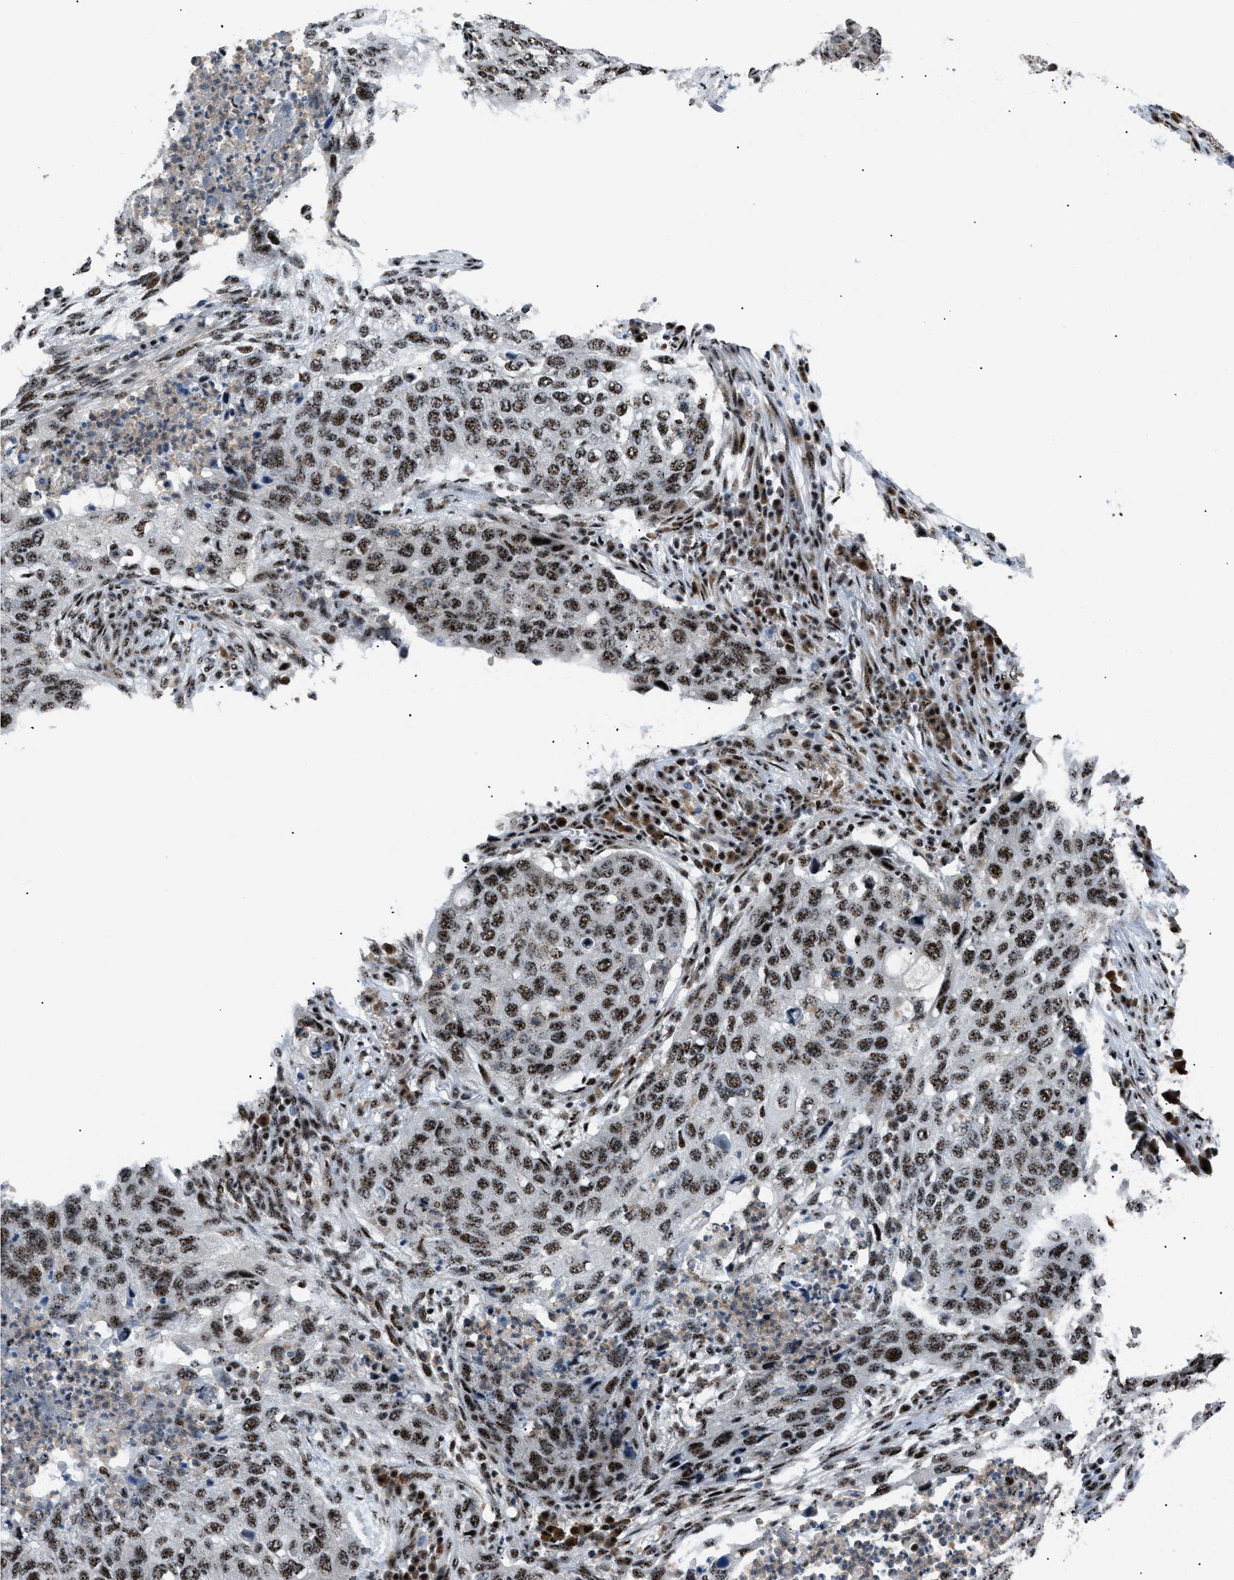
{"staining": {"intensity": "moderate", "quantity": ">75%", "location": "nuclear"}, "tissue": "lung cancer", "cell_type": "Tumor cells", "image_type": "cancer", "snomed": [{"axis": "morphology", "description": "Squamous cell carcinoma, NOS"}, {"axis": "topography", "description": "Lung"}], "caption": "Protein expression analysis of human lung cancer reveals moderate nuclear positivity in about >75% of tumor cells.", "gene": "CDR2", "patient": {"sex": "female", "age": 63}}